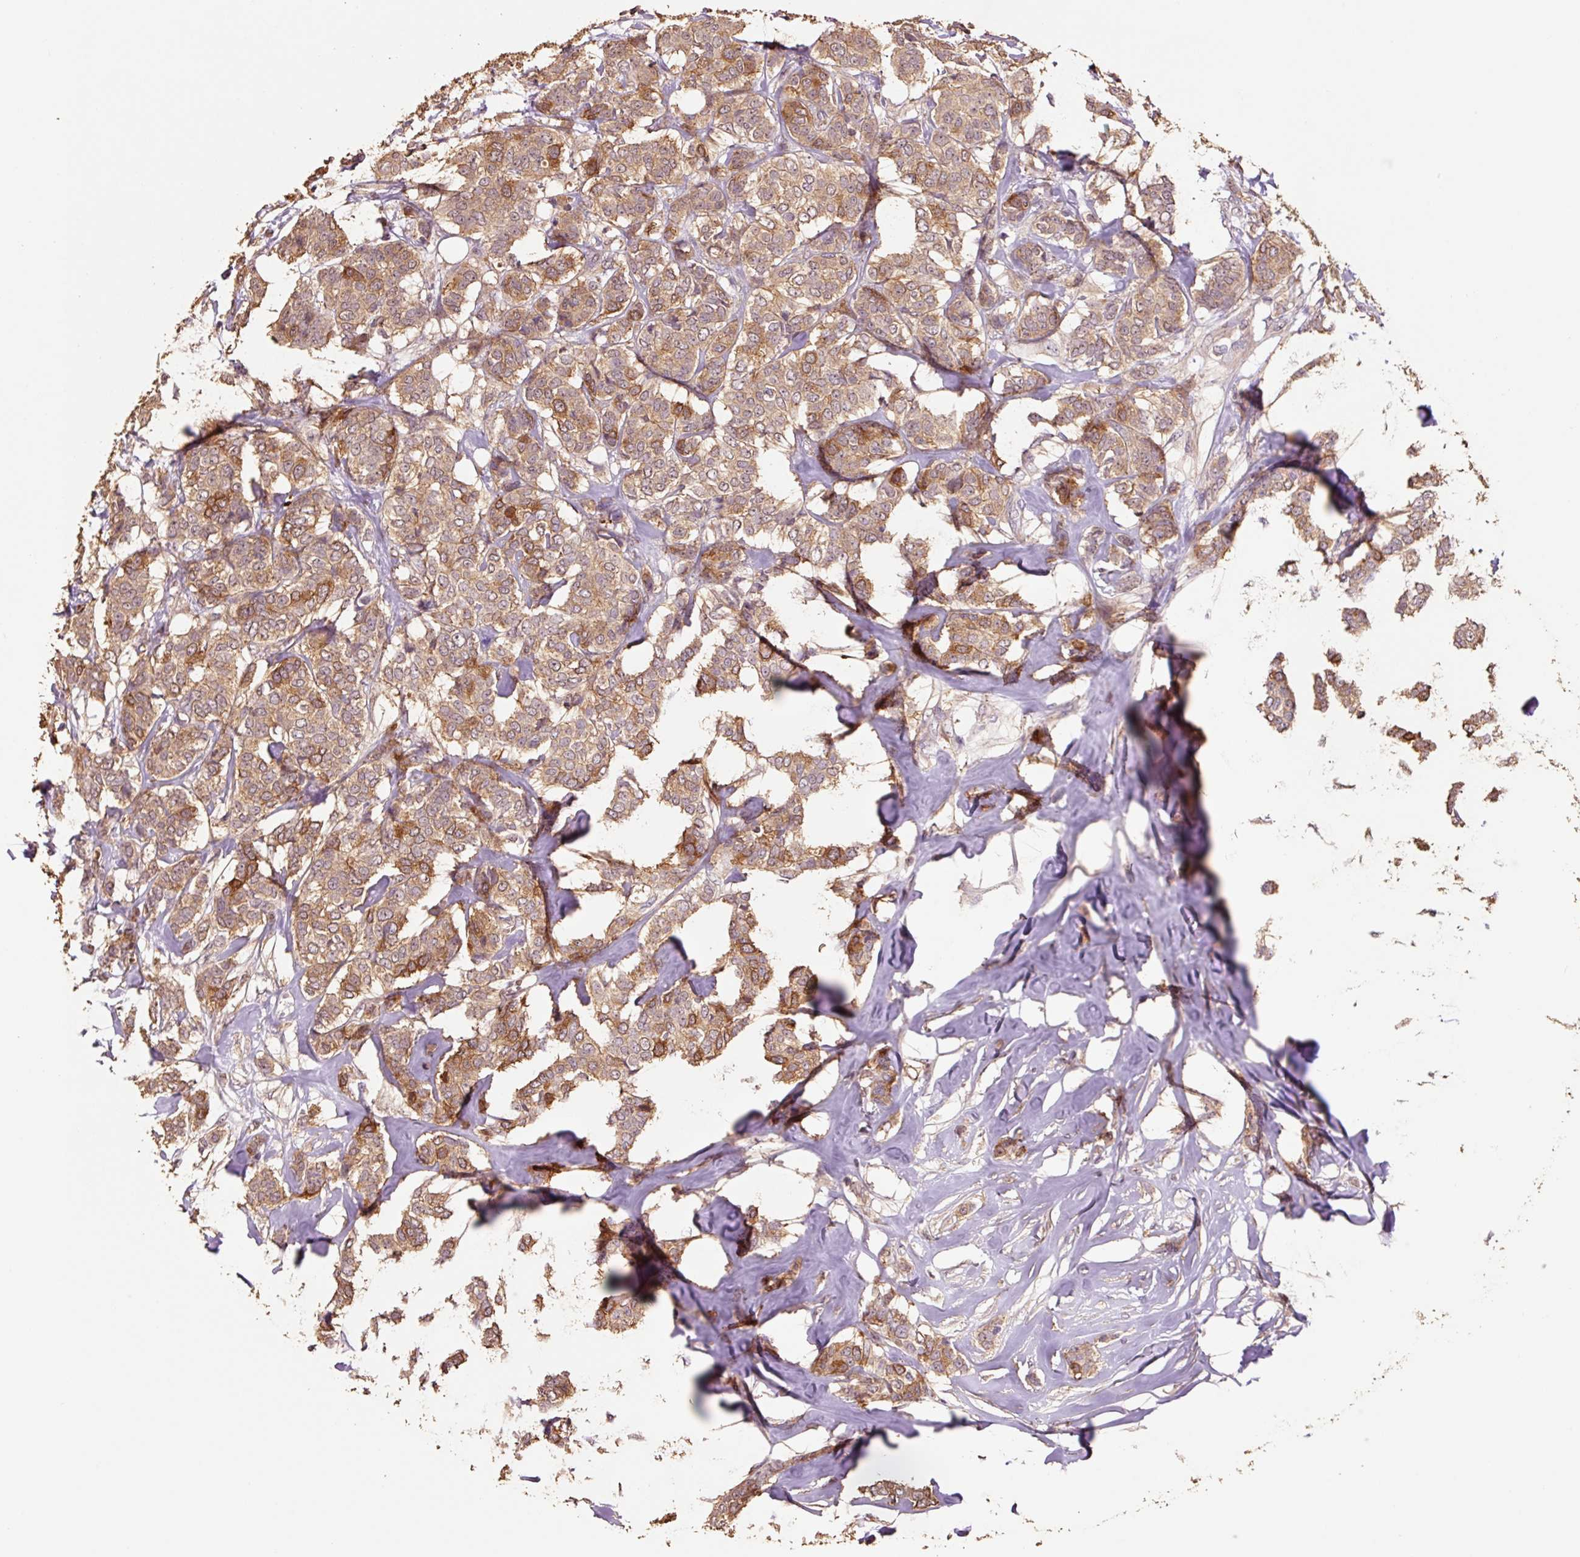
{"staining": {"intensity": "moderate", "quantity": ">75%", "location": "cytoplasmic/membranous"}, "tissue": "breast cancer", "cell_type": "Tumor cells", "image_type": "cancer", "snomed": [{"axis": "morphology", "description": "Duct carcinoma"}, {"axis": "topography", "description": "Breast"}], "caption": "Immunohistochemical staining of human breast cancer shows medium levels of moderate cytoplasmic/membranous positivity in about >75% of tumor cells. (Brightfield microscopy of DAB IHC at high magnification).", "gene": "HERC2", "patient": {"sex": "female", "age": 72}}